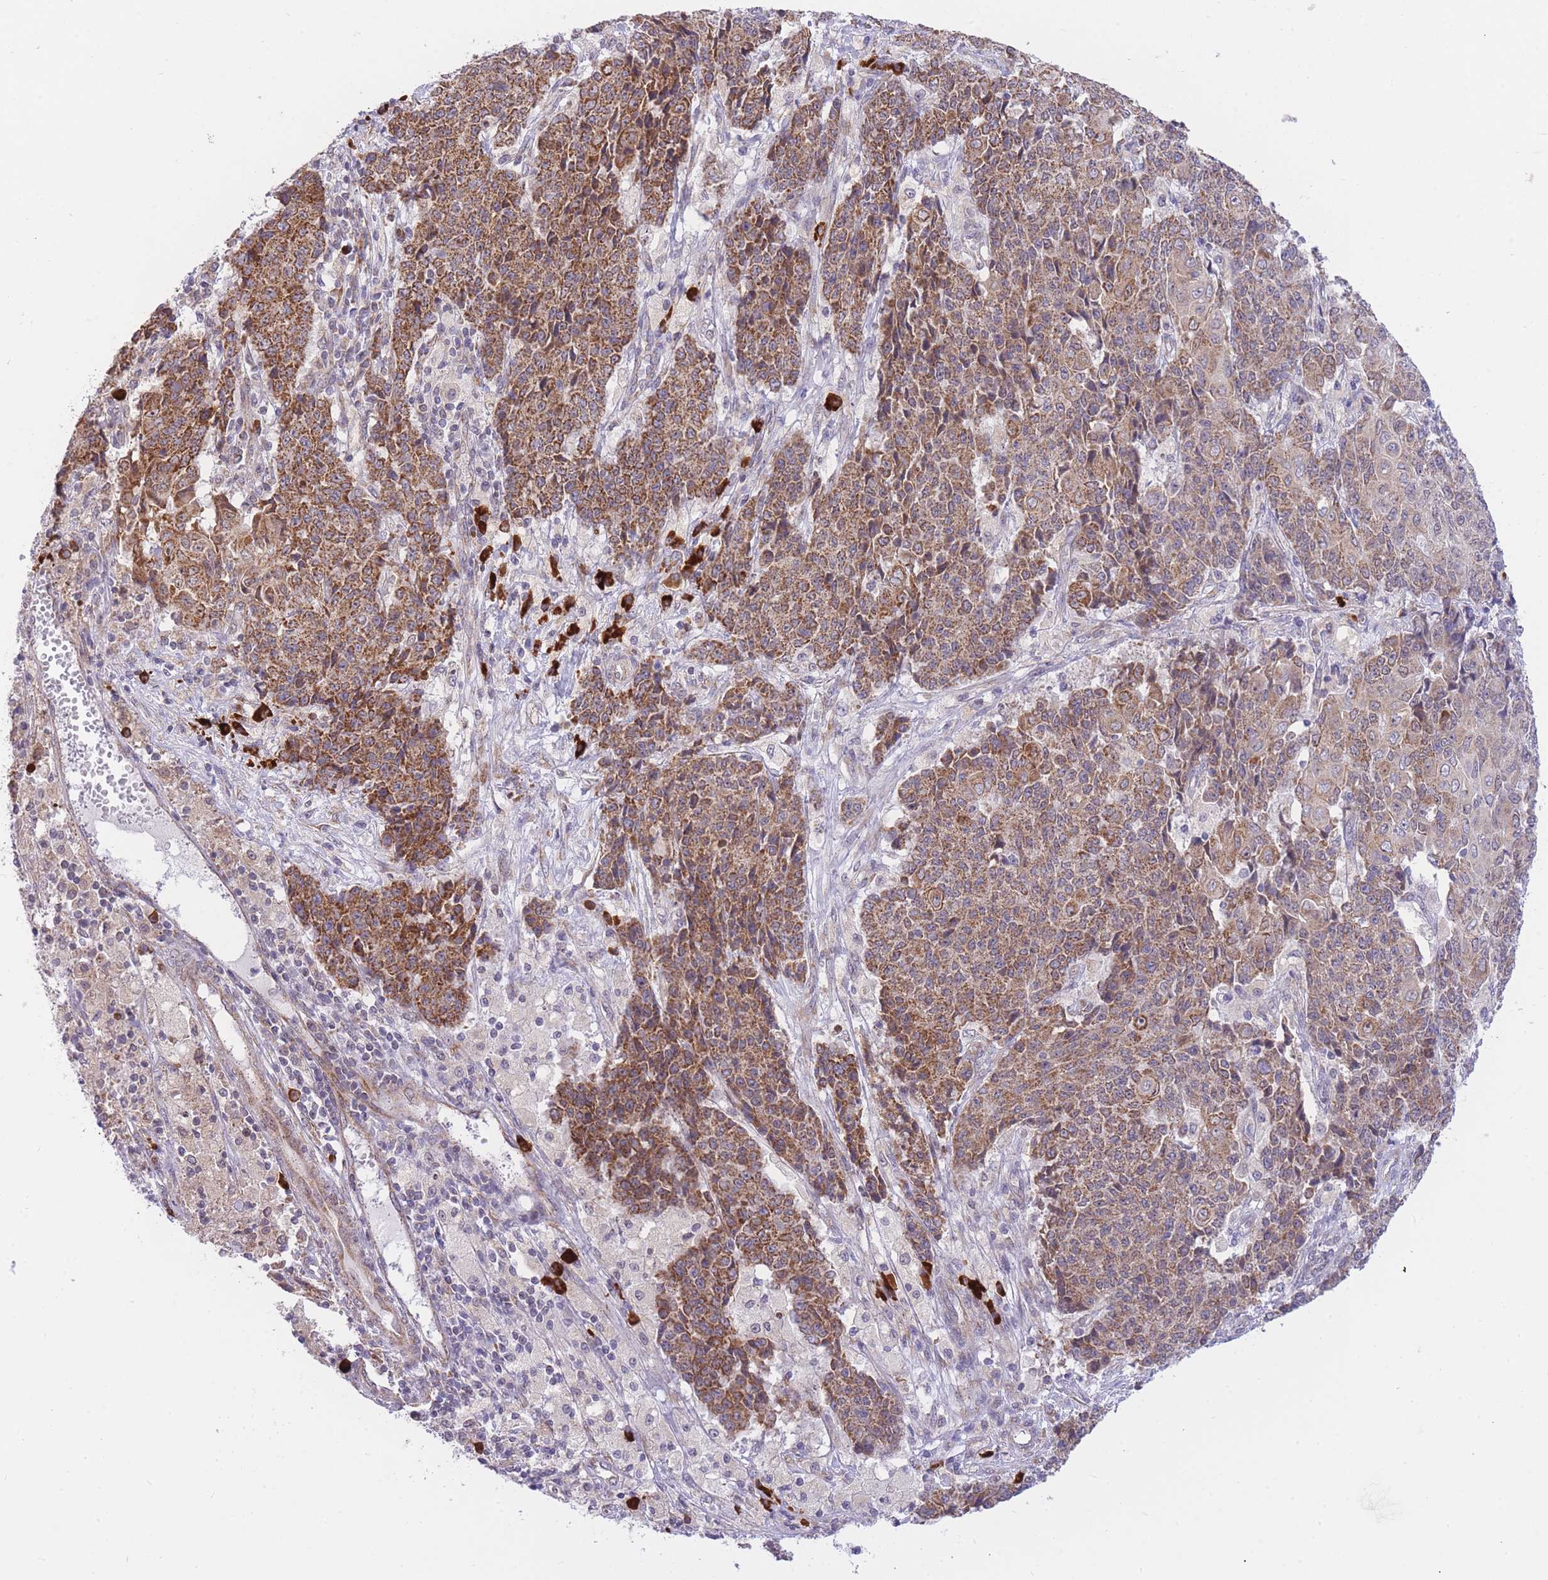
{"staining": {"intensity": "strong", "quantity": ">75%", "location": "cytoplasmic/membranous"}, "tissue": "ovarian cancer", "cell_type": "Tumor cells", "image_type": "cancer", "snomed": [{"axis": "morphology", "description": "Carcinoma, endometroid"}, {"axis": "topography", "description": "Ovary"}], "caption": "Immunohistochemical staining of human ovarian endometroid carcinoma exhibits high levels of strong cytoplasmic/membranous protein staining in about >75% of tumor cells. (IHC, brightfield microscopy, high magnification).", "gene": "EXOSC8", "patient": {"sex": "female", "age": 42}}